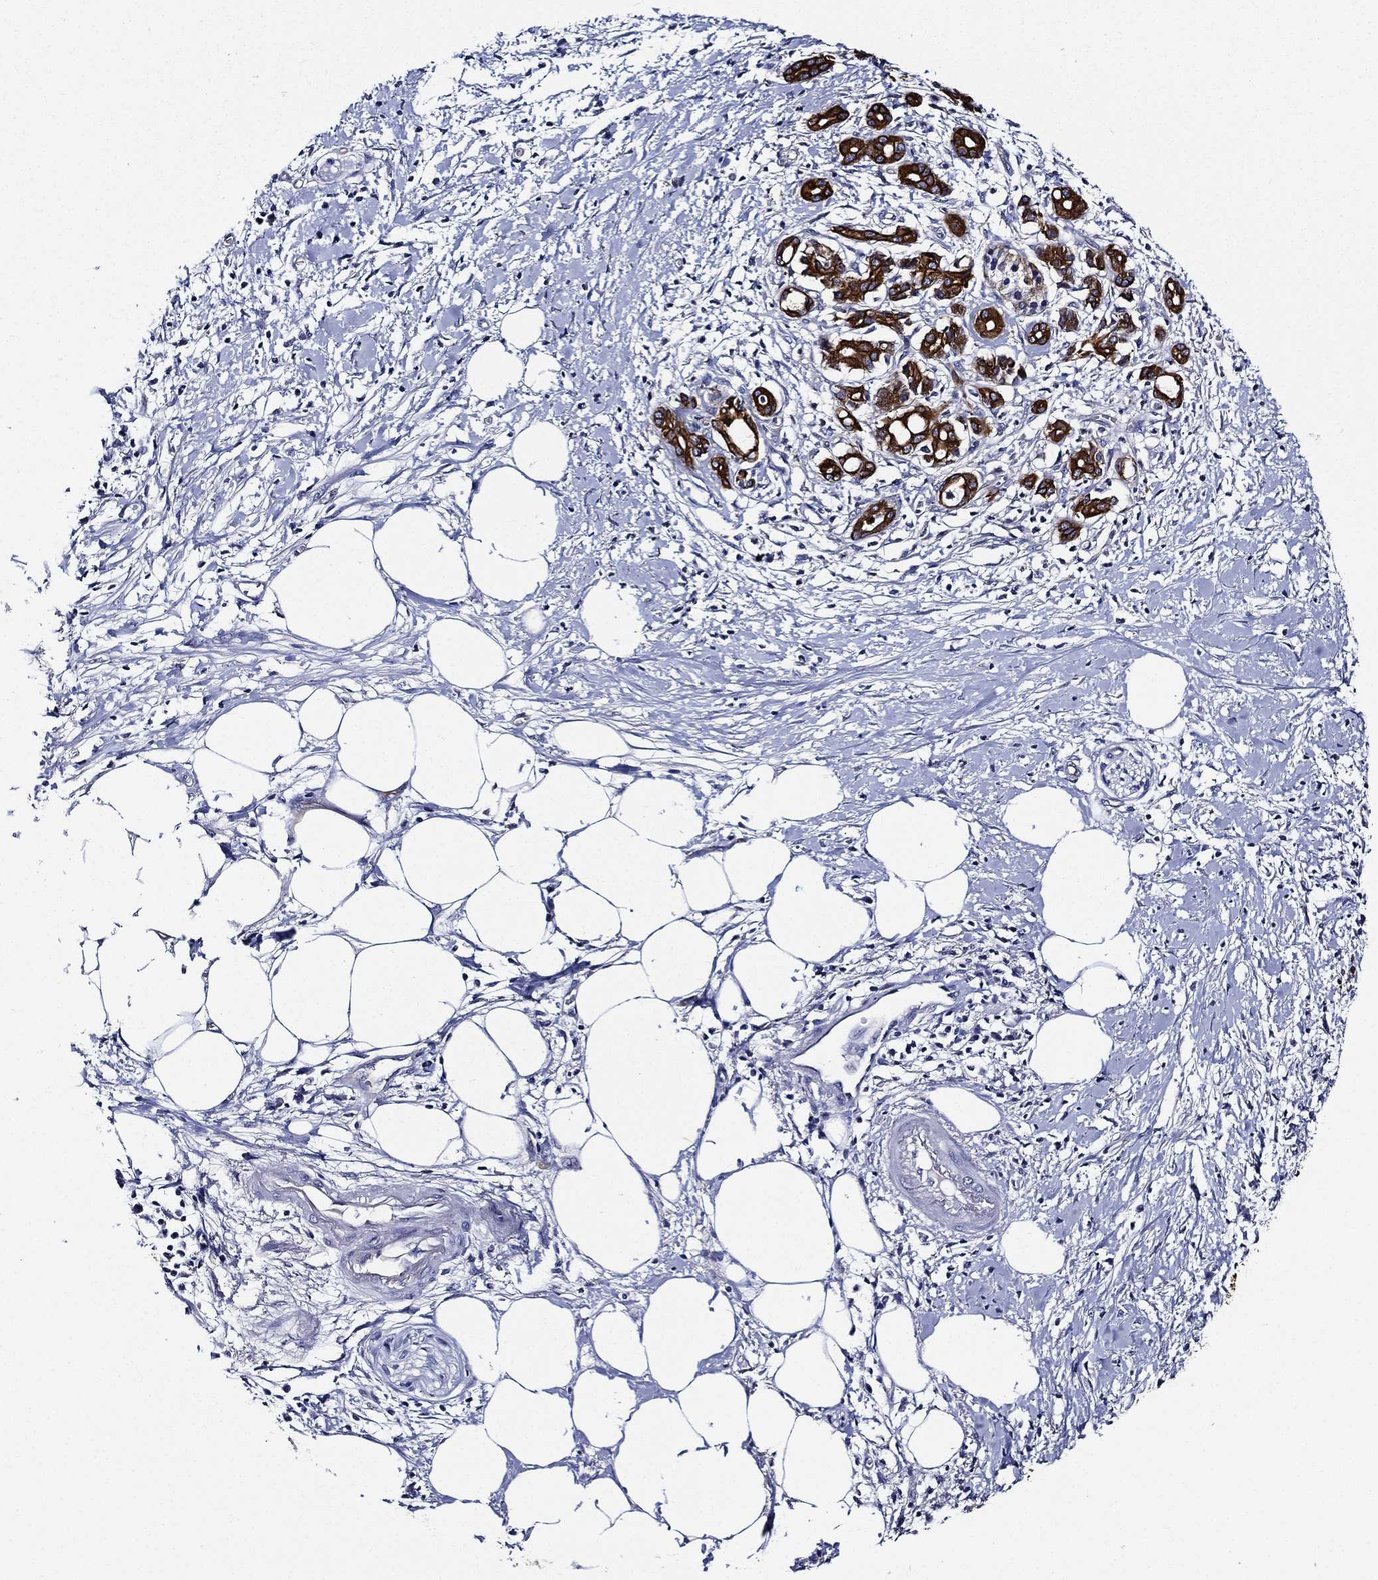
{"staining": {"intensity": "strong", "quantity": ">75%", "location": "cytoplasmic/membranous"}, "tissue": "pancreatic cancer", "cell_type": "Tumor cells", "image_type": "cancer", "snomed": [{"axis": "morphology", "description": "Adenocarcinoma, NOS"}, {"axis": "topography", "description": "Pancreas"}], "caption": "Strong cytoplasmic/membranous staining is present in approximately >75% of tumor cells in pancreatic adenocarcinoma.", "gene": "NEDD9", "patient": {"sex": "male", "age": 72}}